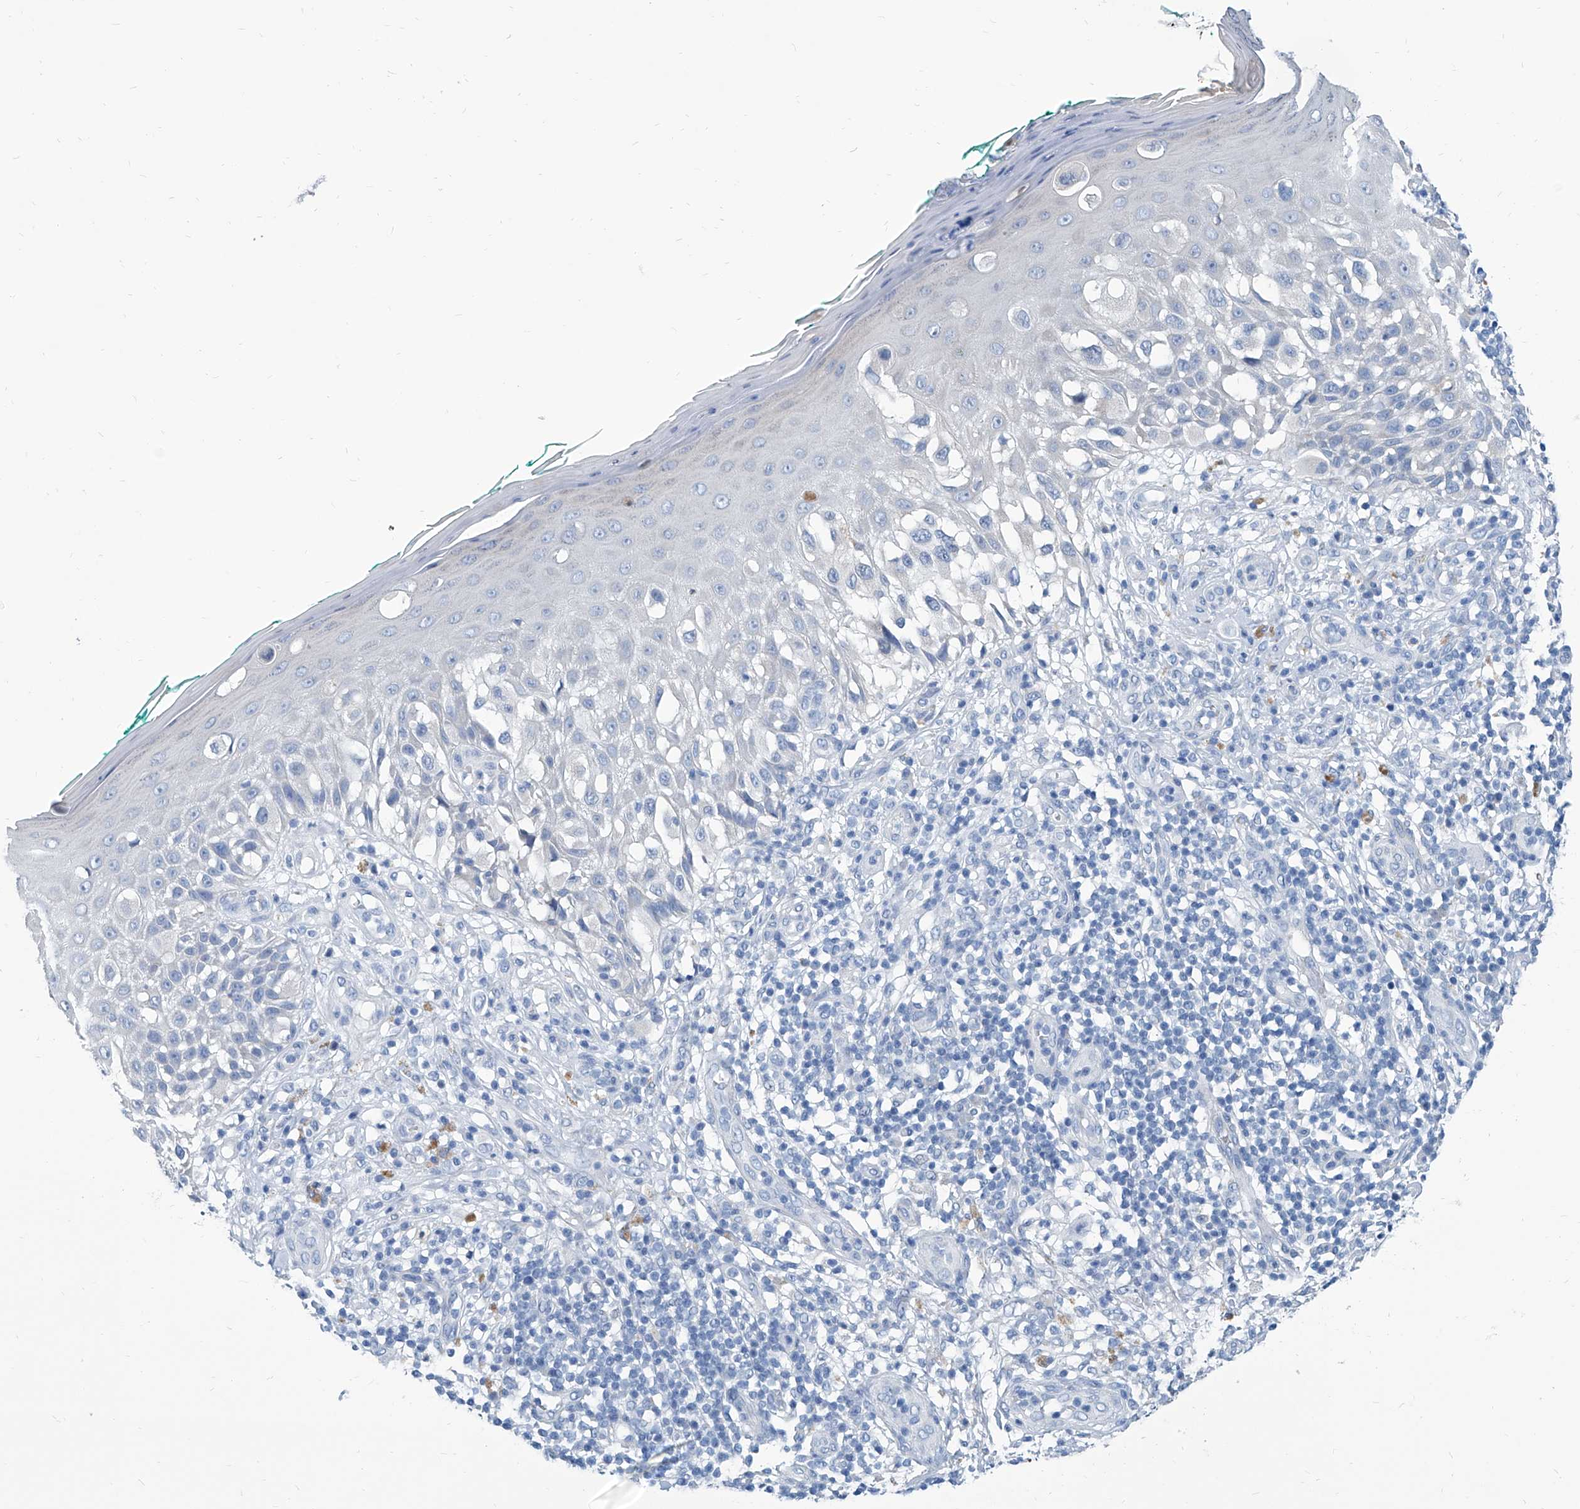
{"staining": {"intensity": "negative", "quantity": "none", "location": "none"}, "tissue": "melanoma", "cell_type": "Tumor cells", "image_type": "cancer", "snomed": [{"axis": "morphology", "description": "Malignant melanoma, NOS"}, {"axis": "topography", "description": "Skin"}], "caption": "Tumor cells are negative for brown protein staining in malignant melanoma.", "gene": "ZNF519", "patient": {"sex": "female", "age": 81}}